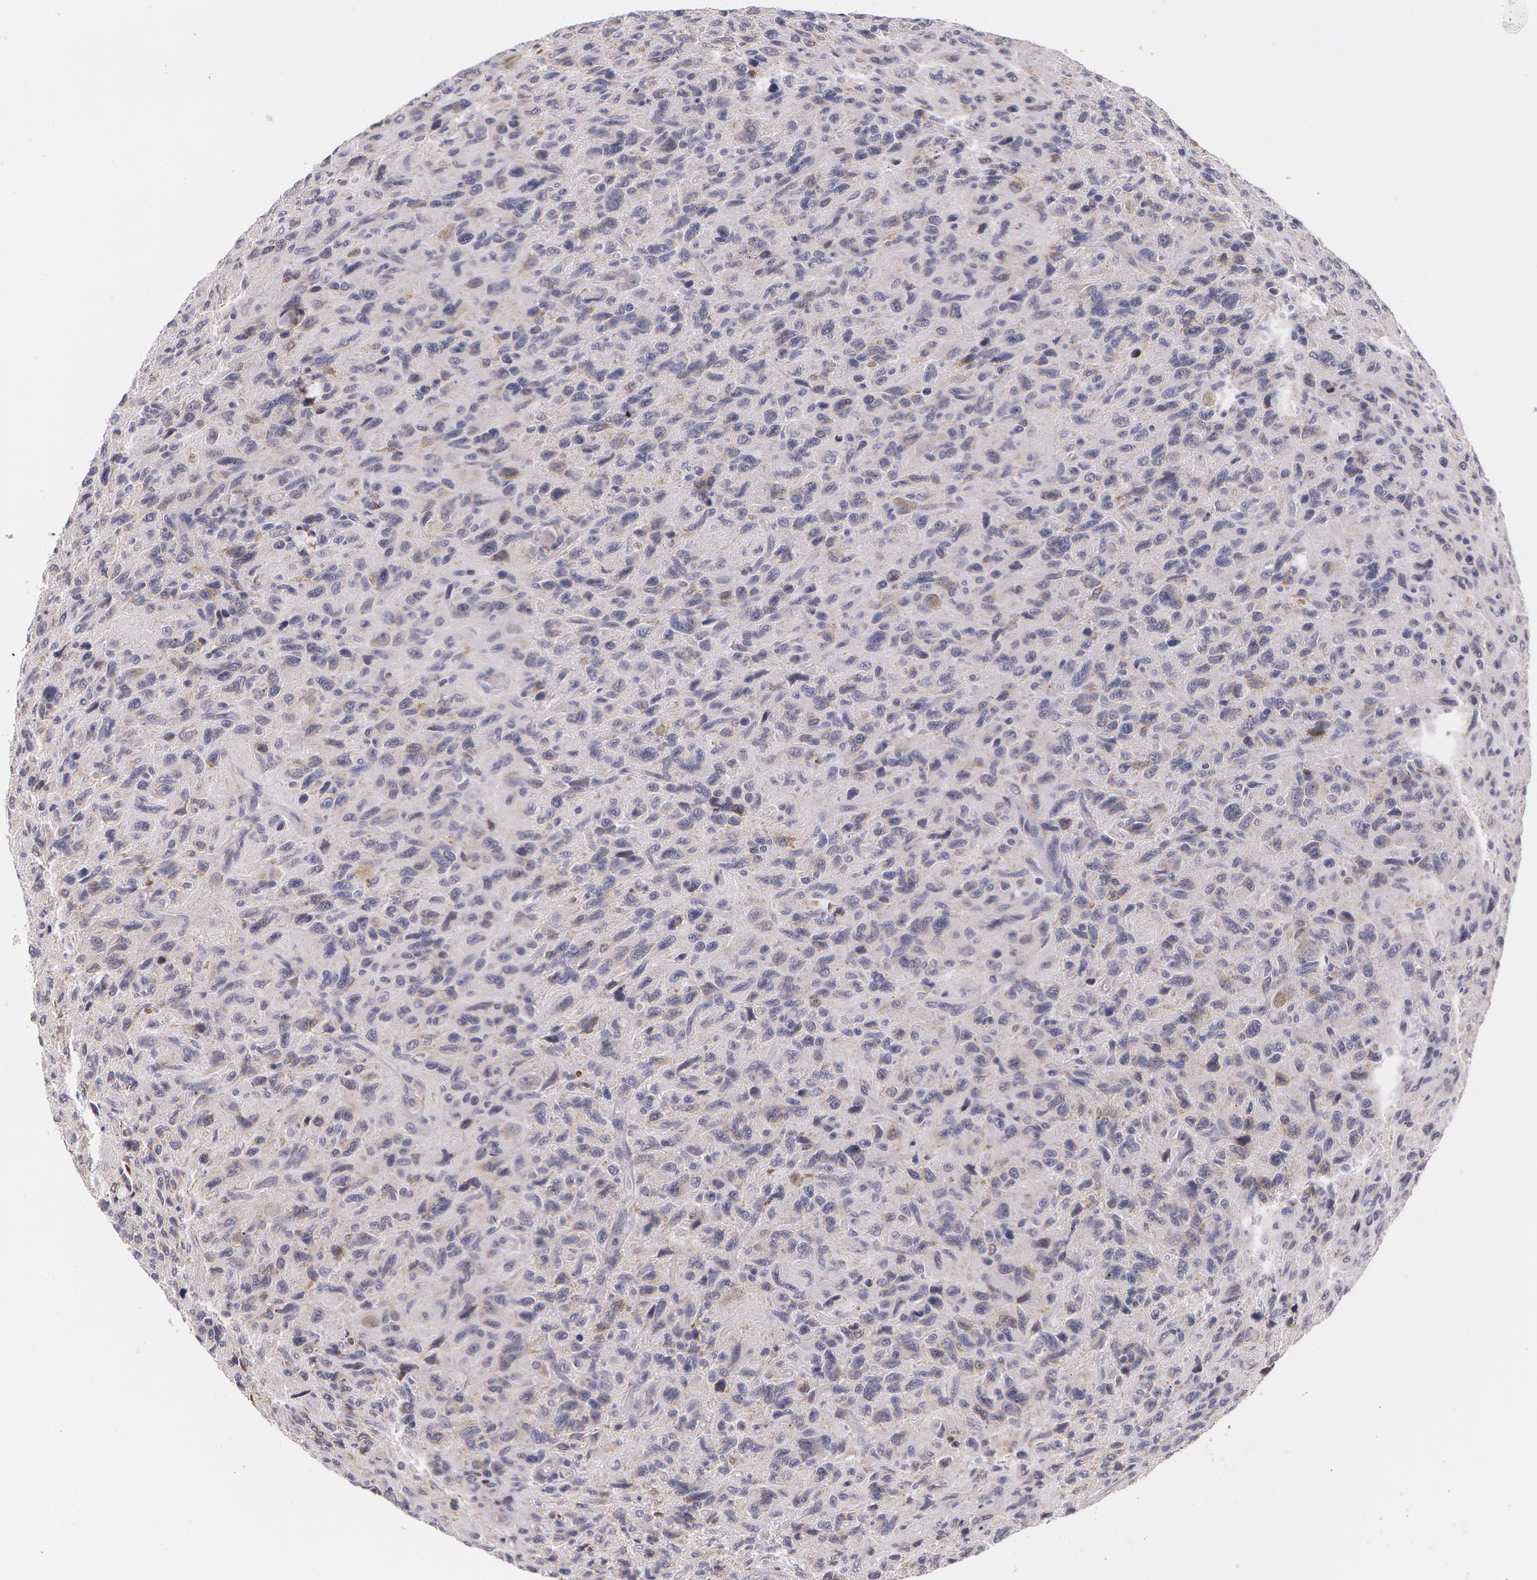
{"staining": {"intensity": "negative", "quantity": "none", "location": "none"}, "tissue": "glioma", "cell_type": "Tumor cells", "image_type": "cancer", "snomed": [{"axis": "morphology", "description": "Glioma, malignant, High grade"}, {"axis": "topography", "description": "Brain"}], "caption": "Tumor cells are negative for brown protein staining in glioma.", "gene": "KRT18", "patient": {"sex": "female", "age": 60}}